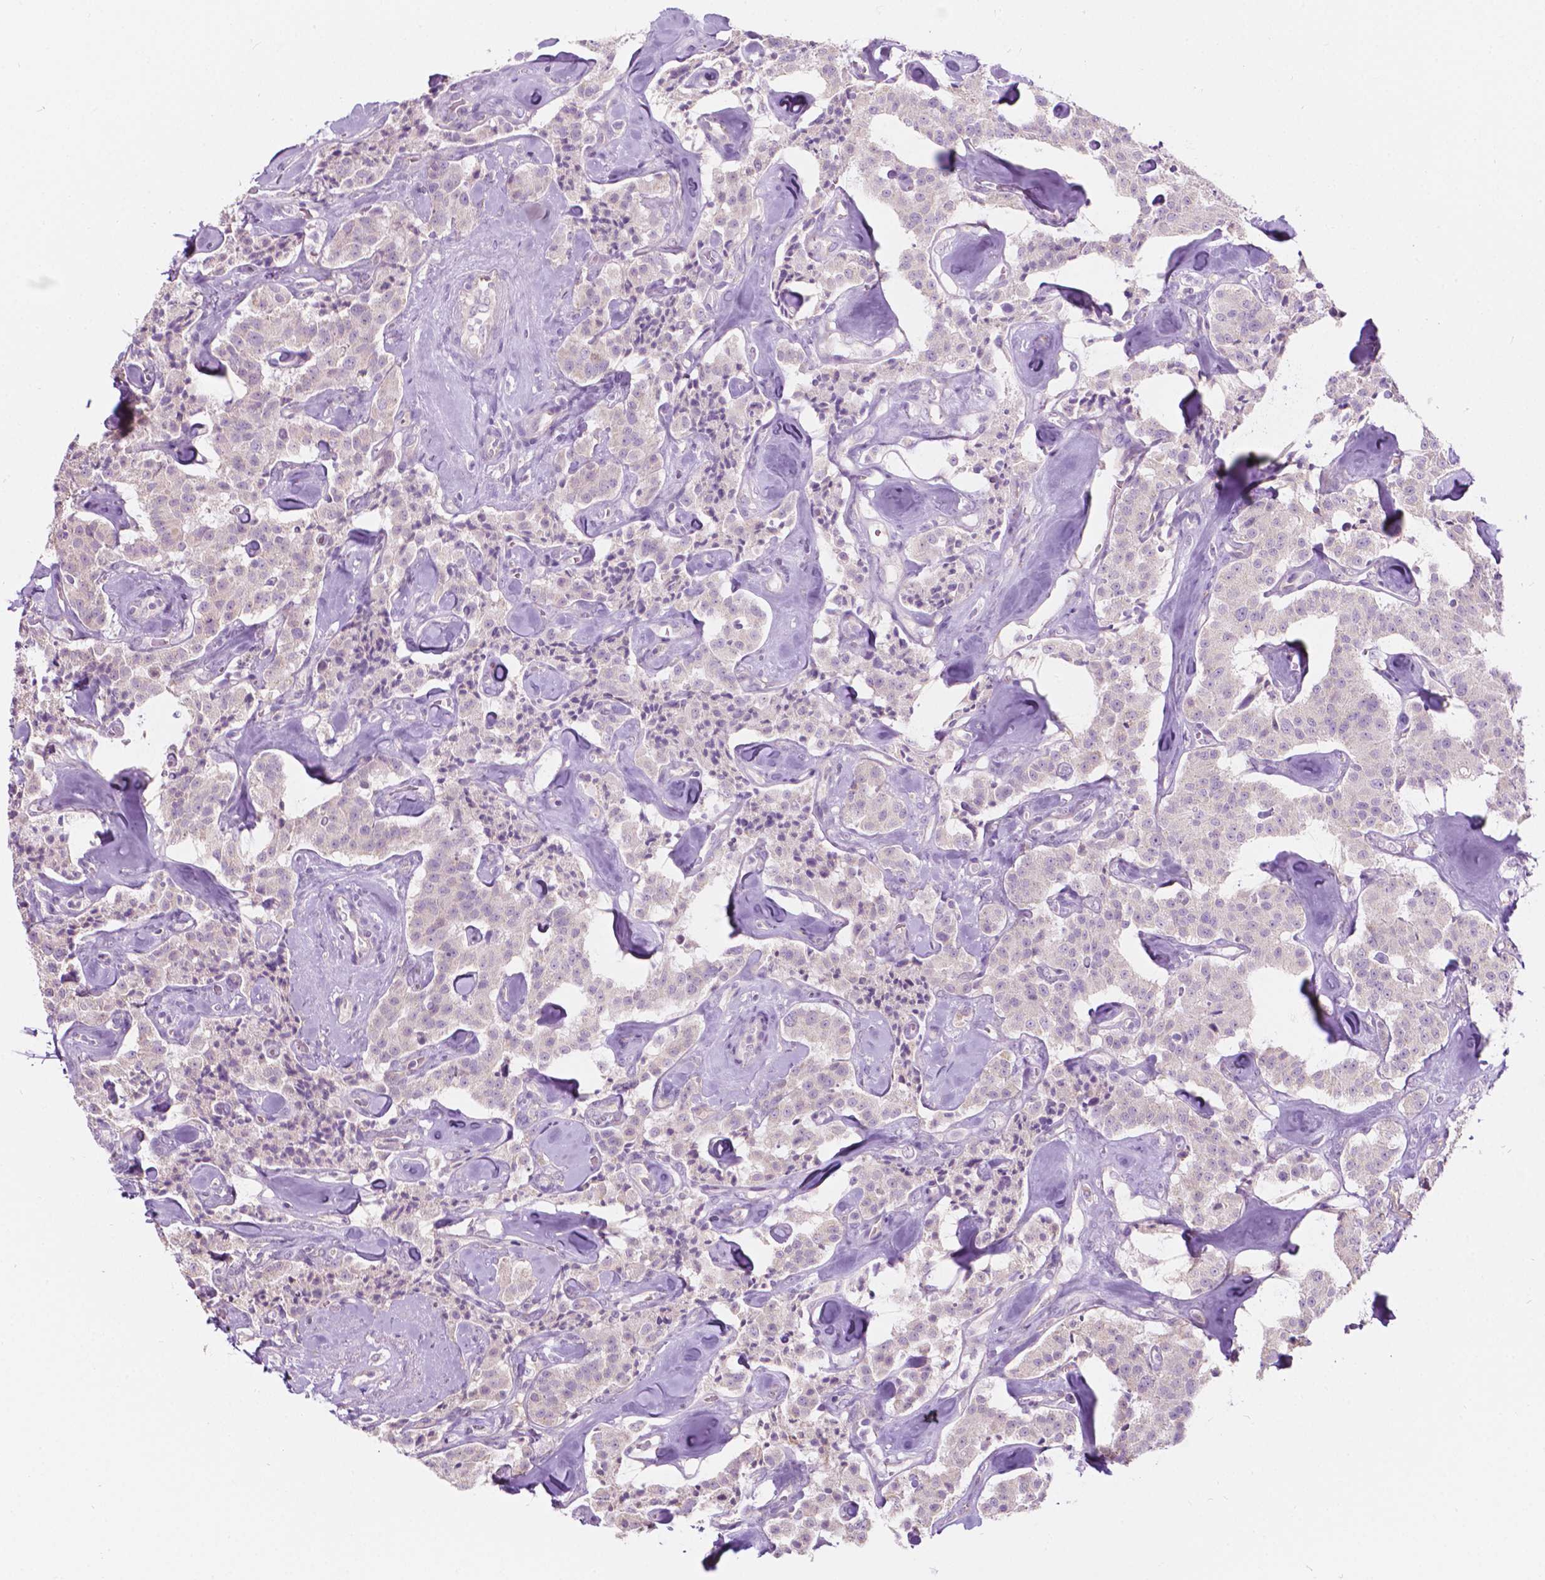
{"staining": {"intensity": "negative", "quantity": "none", "location": "none"}, "tissue": "carcinoid", "cell_type": "Tumor cells", "image_type": "cancer", "snomed": [{"axis": "morphology", "description": "Carcinoid, malignant, NOS"}, {"axis": "topography", "description": "Pancreas"}], "caption": "Immunohistochemistry (IHC) micrograph of human malignant carcinoid stained for a protein (brown), which demonstrates no expression in tumor cells.", "gene": "NOS1AP", "patient": {"sex": "male", "age": 41}}